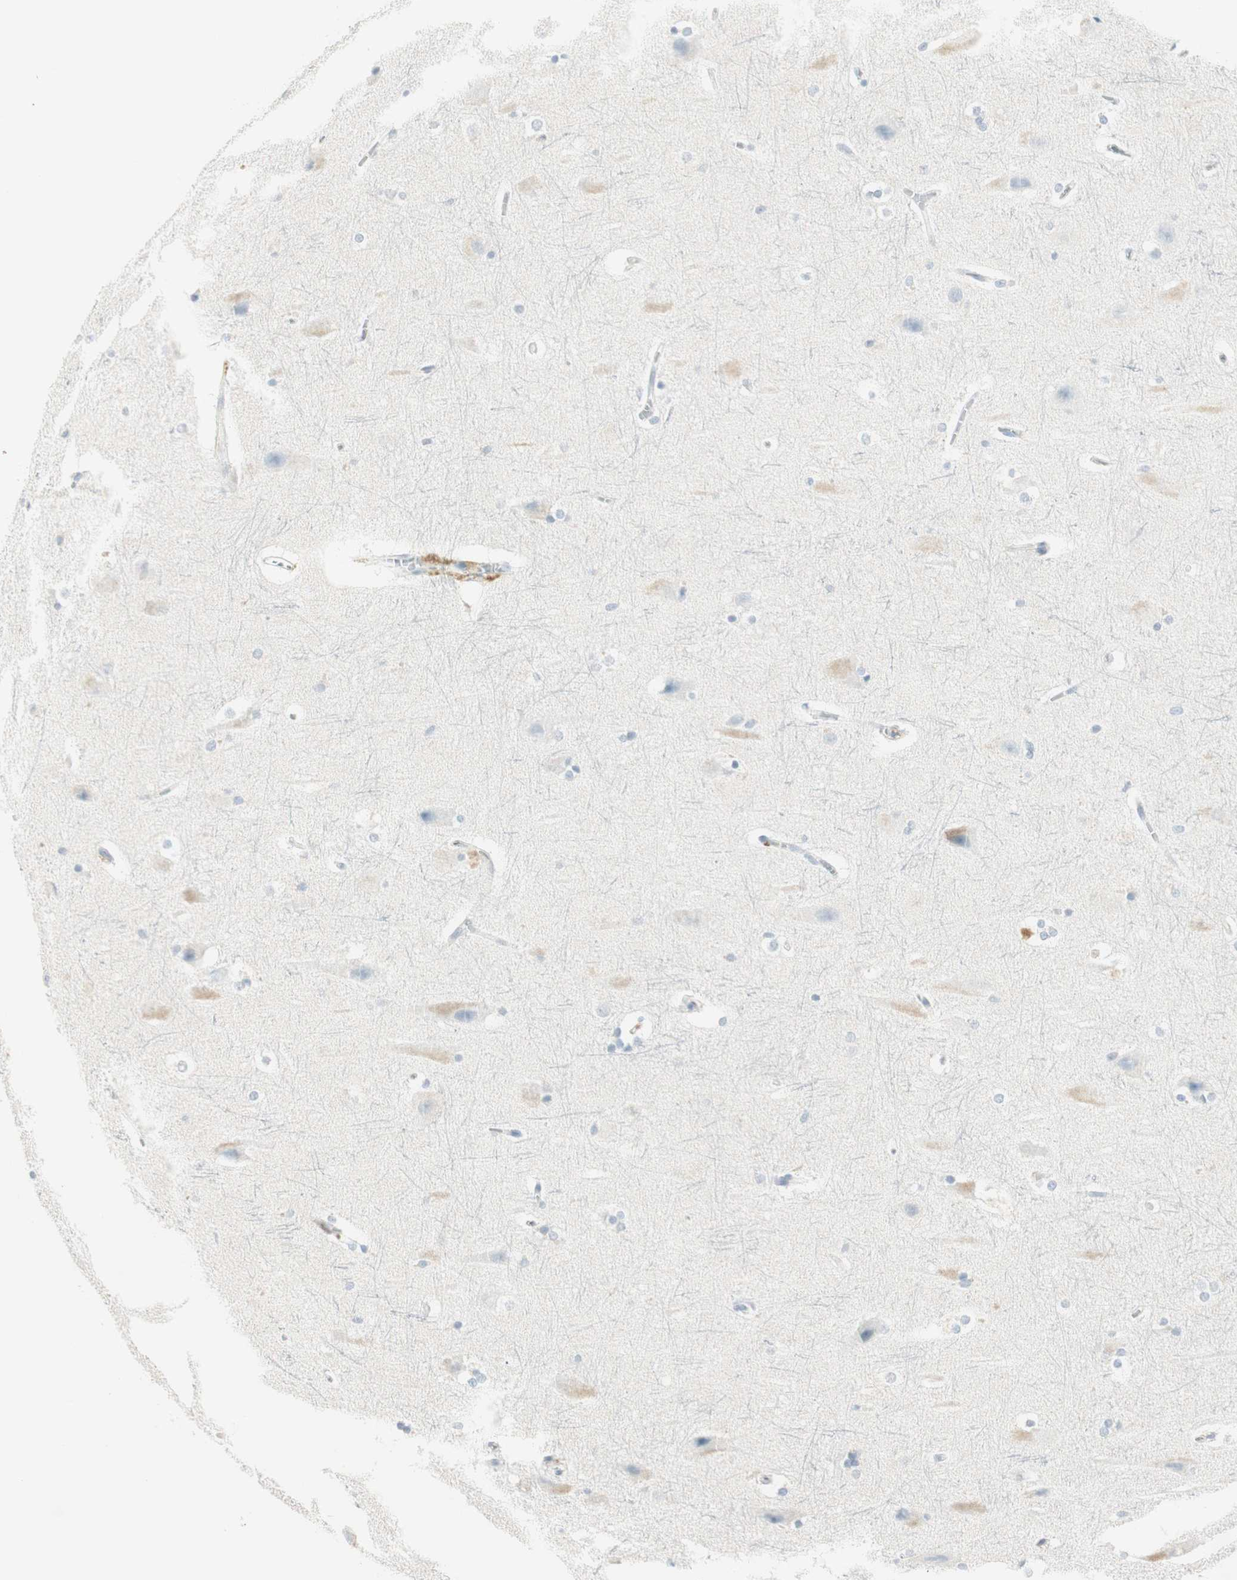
{"staining": {"intensity": "negative", "quantity": "none", "location": "none"}, "tissue": "hippocampus", "cell_type": "Glial cells", "image_type": "normal", "snomed": [{"axis": "morphology", "description": "Normal tissue, NOS"}, {"axis": "topography", "description": "Hippocampus"}], "caption": "Micrograph shows no protein expression in glial cells of normal hippocampus.", "gene": "PRTN3", "patient": {"sex": "female", "age": 19}}